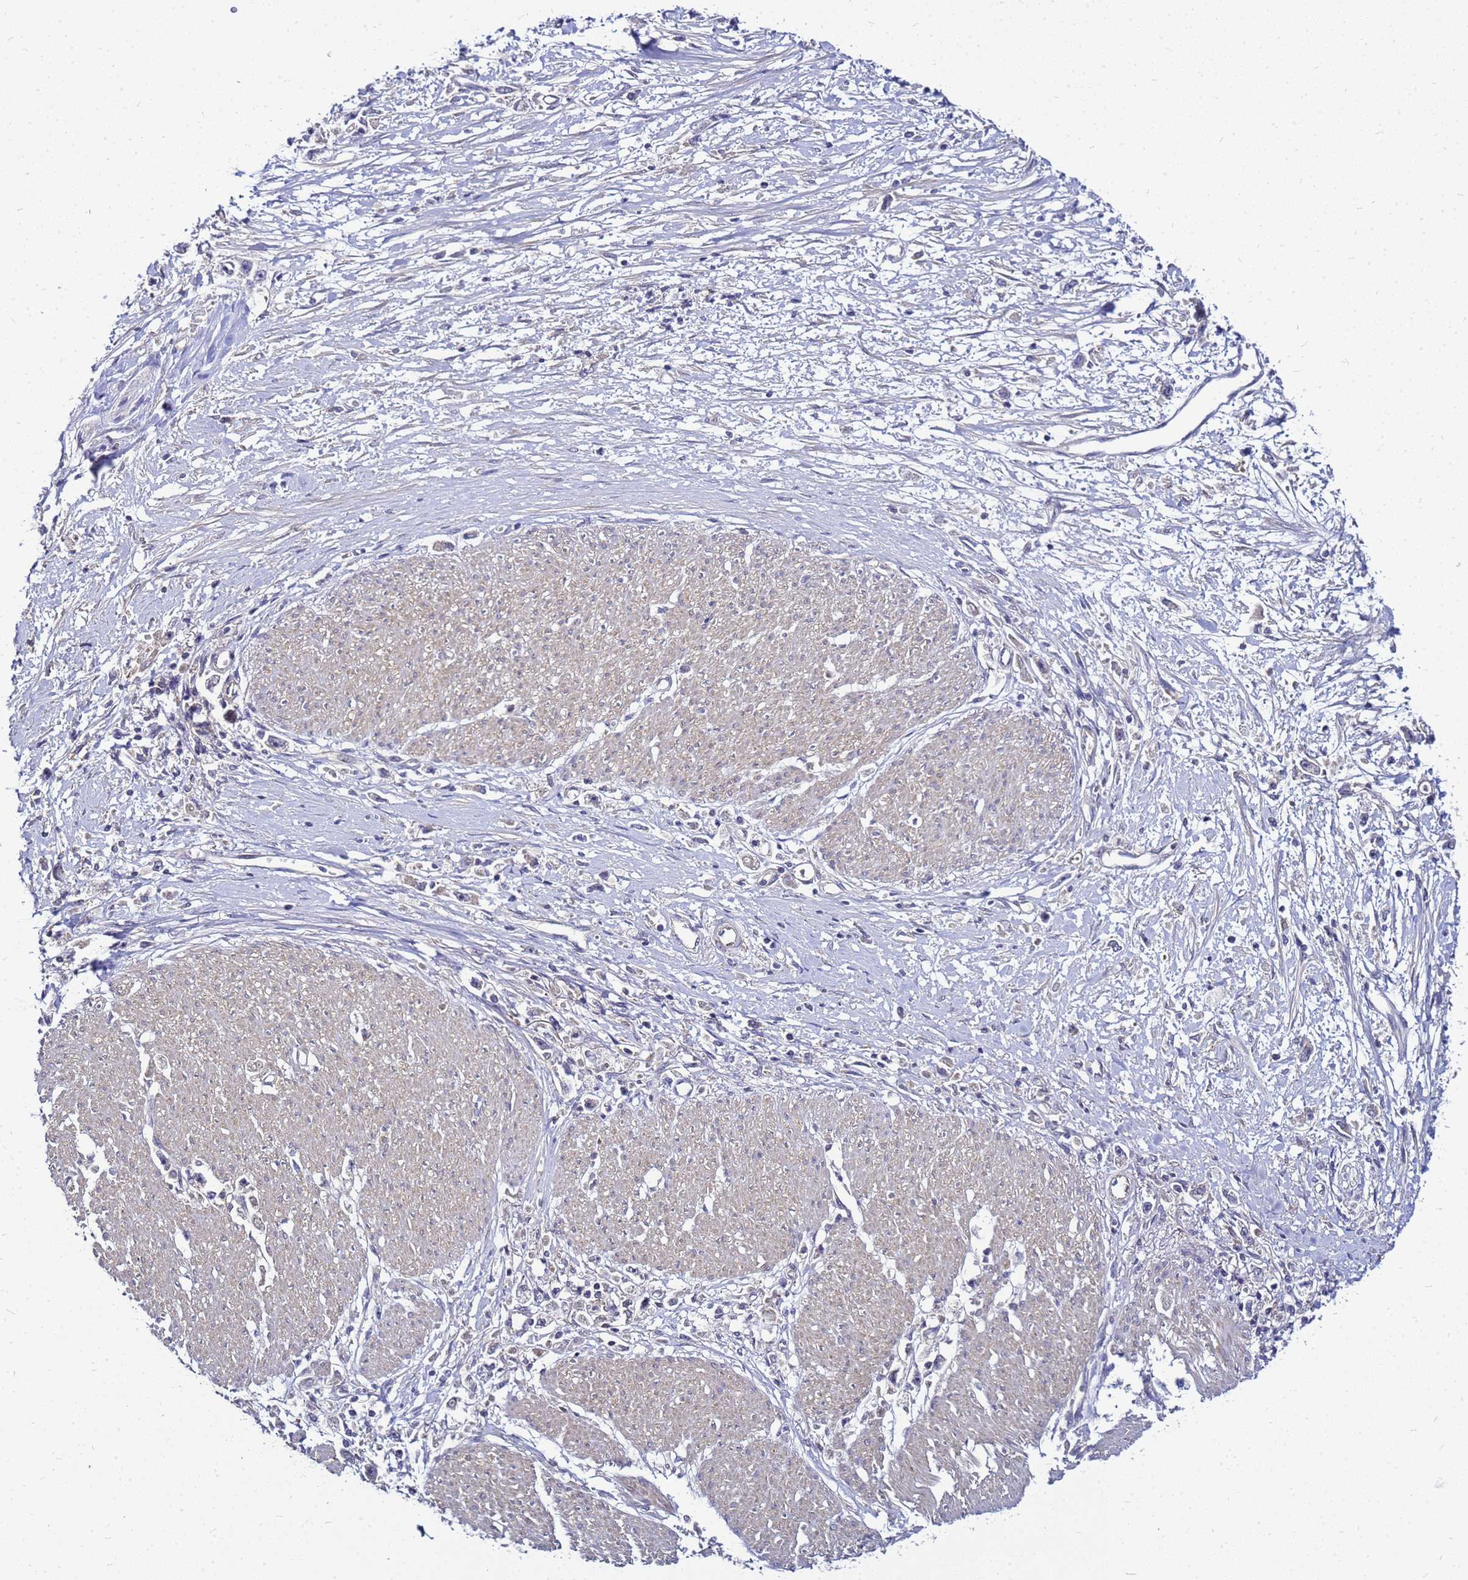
{"staining": {"intensity": "negative", "quantity": "none", "location": "none"}, "tissue": "stomach cancer", "cell_type": "Tumor cells", "image_type": "cancer", "snomed": [{"axis": "morphology", "description": "Adenocarcinoma, NOS"}, {"axis": "topography", "description": "Stomach"}], "caption": "A micrograph of human stomach cancer is negative for staining in tumor cells.", "gene": "SAT1", "patient": {"sex": "female", "age": 59}}